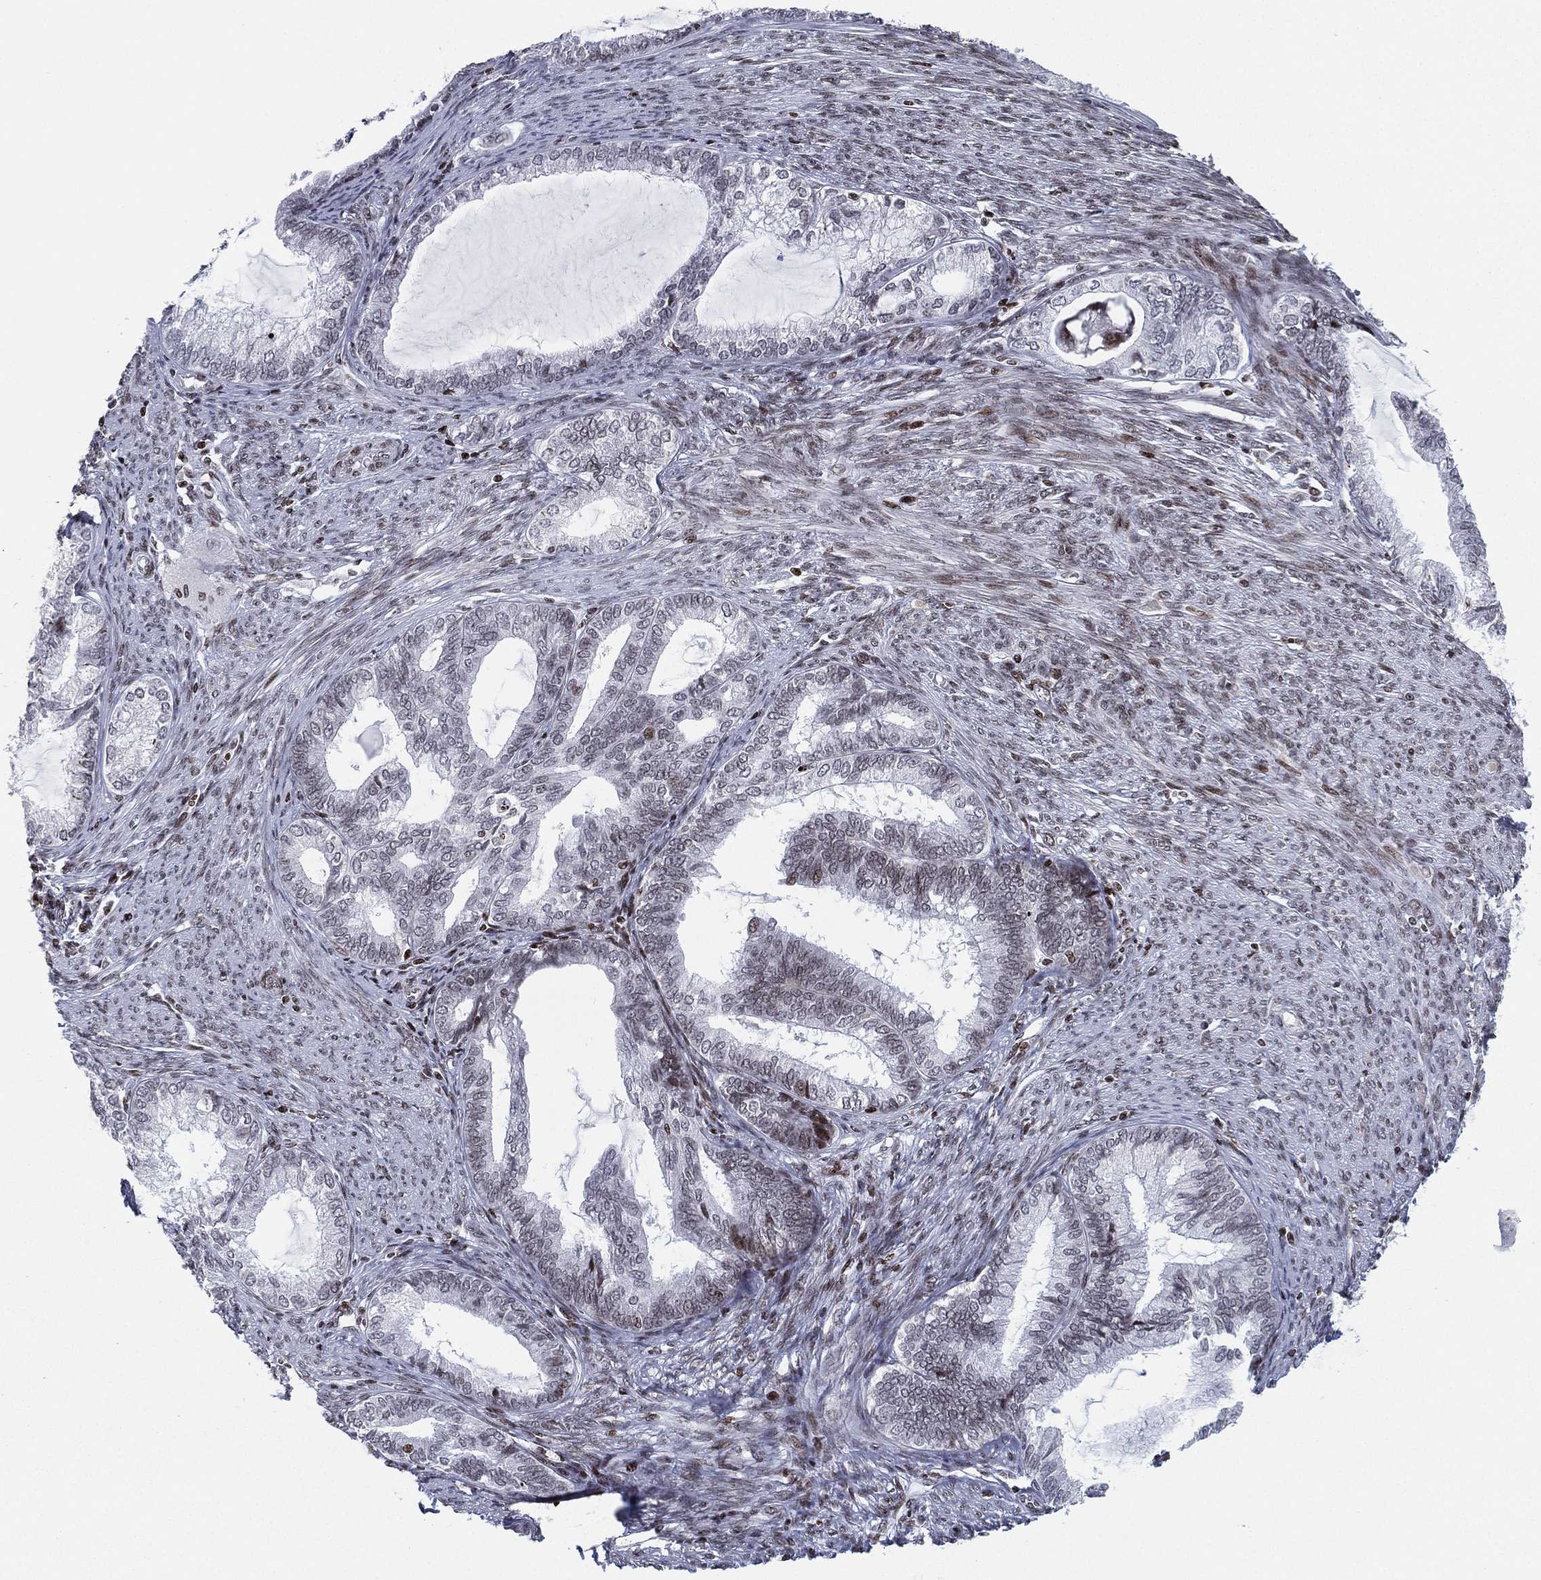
{"staining": {"intensity": "weak", "quantity": "<25%", "location": "nuclear"}, "tissue": "endometrial cancer", "cell_type": "Tumor cells", "image_type": "cancer", "snomed": [{"axis": "morphology", "description": "Adenocarcinoma, NOS"}, {"axis": "topography", "description": "Endometrium"}], "caption": "Tumor cells show no significant expression in endometrial cancer. The staining was performed using DAB to visualize the protein expression in brown, while the nuclei were stained in blue with hematoxylin (Magnification: 20x).", "gene": "MFSD14A", "patient": {"sex": "female", "age": 86}}